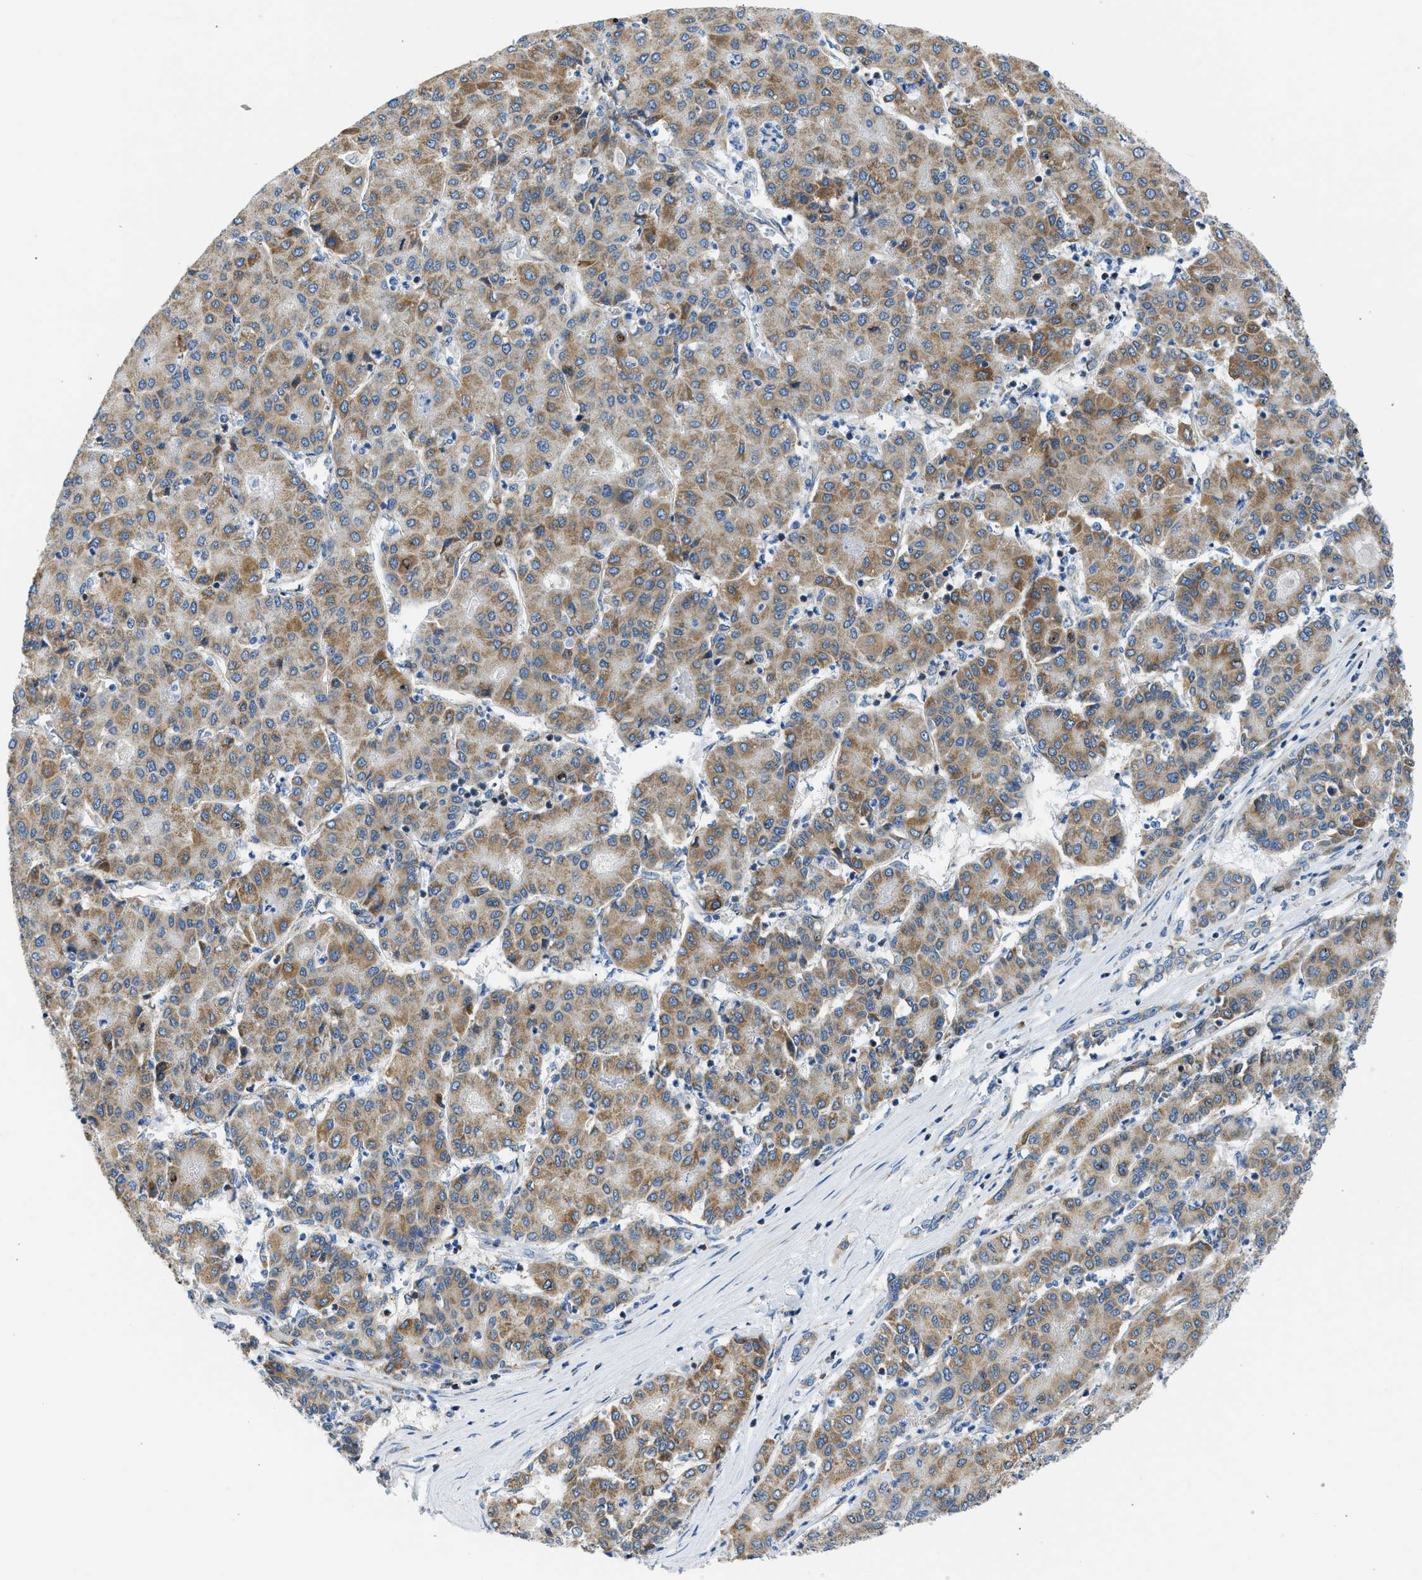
{"staining": {"intensity": "moderate", "quantity": ">75%", "location": "cytoplasmic/membranous"}, "tissue": "liver cancer", "cell_type": "Tumor cells", "image_type": "cancer", "snomed": [{"axis": "morphology", "description": "Carcinoma, Hepatocellular, NOS"}, {"axis": "topography", "description": "Liver"}], "caption": "Human hepatocellular carcinoma (liver) stained with a brown dye shows moderate cytoplasmic/membranous positive staining in about >75% of tumor cells.", "gene": "CAMKK2", "patient": {"sex": "male", "age": 65}}